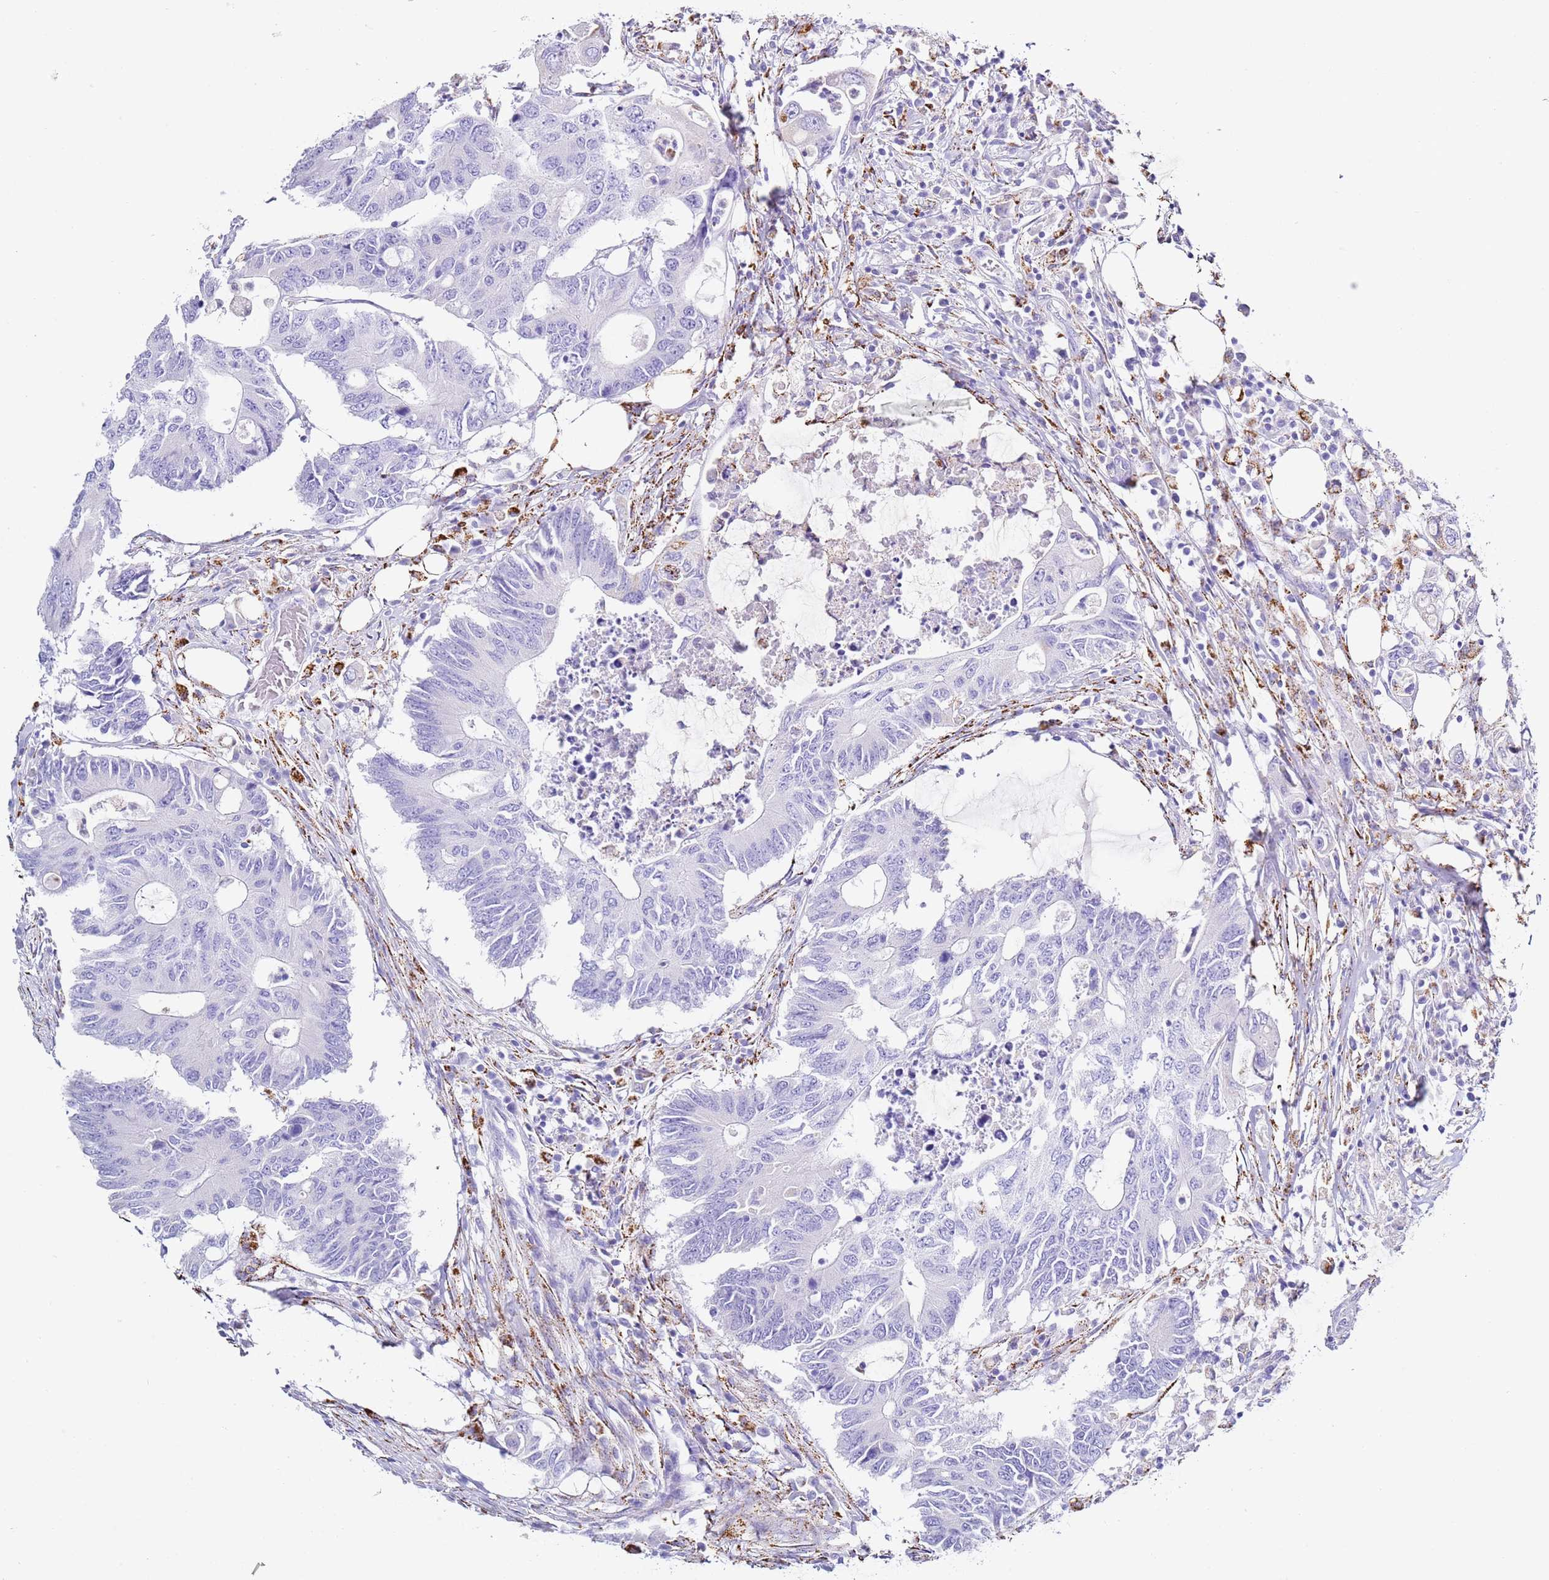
{"staining": {"intensity": "negative", "quantity": "none", "location": "none"}, "tissue": "colorectal cancer", "cell_type": "Tumor cells", "image_type": "cancer", "snomed": [{"axis": "morphology", "description": "Adenocarcinoma, NOS"}, {"axis": "topography", "description": "Colon"}], "caption": "The micrograph displays no significant positivity in tumor cells of colorectal cancer. (Immunohistochemistry (ihc), brightfield microscopy, high magnification).", "gene": "PTBP2", "patient": {"sex": "male", "age": 71}}